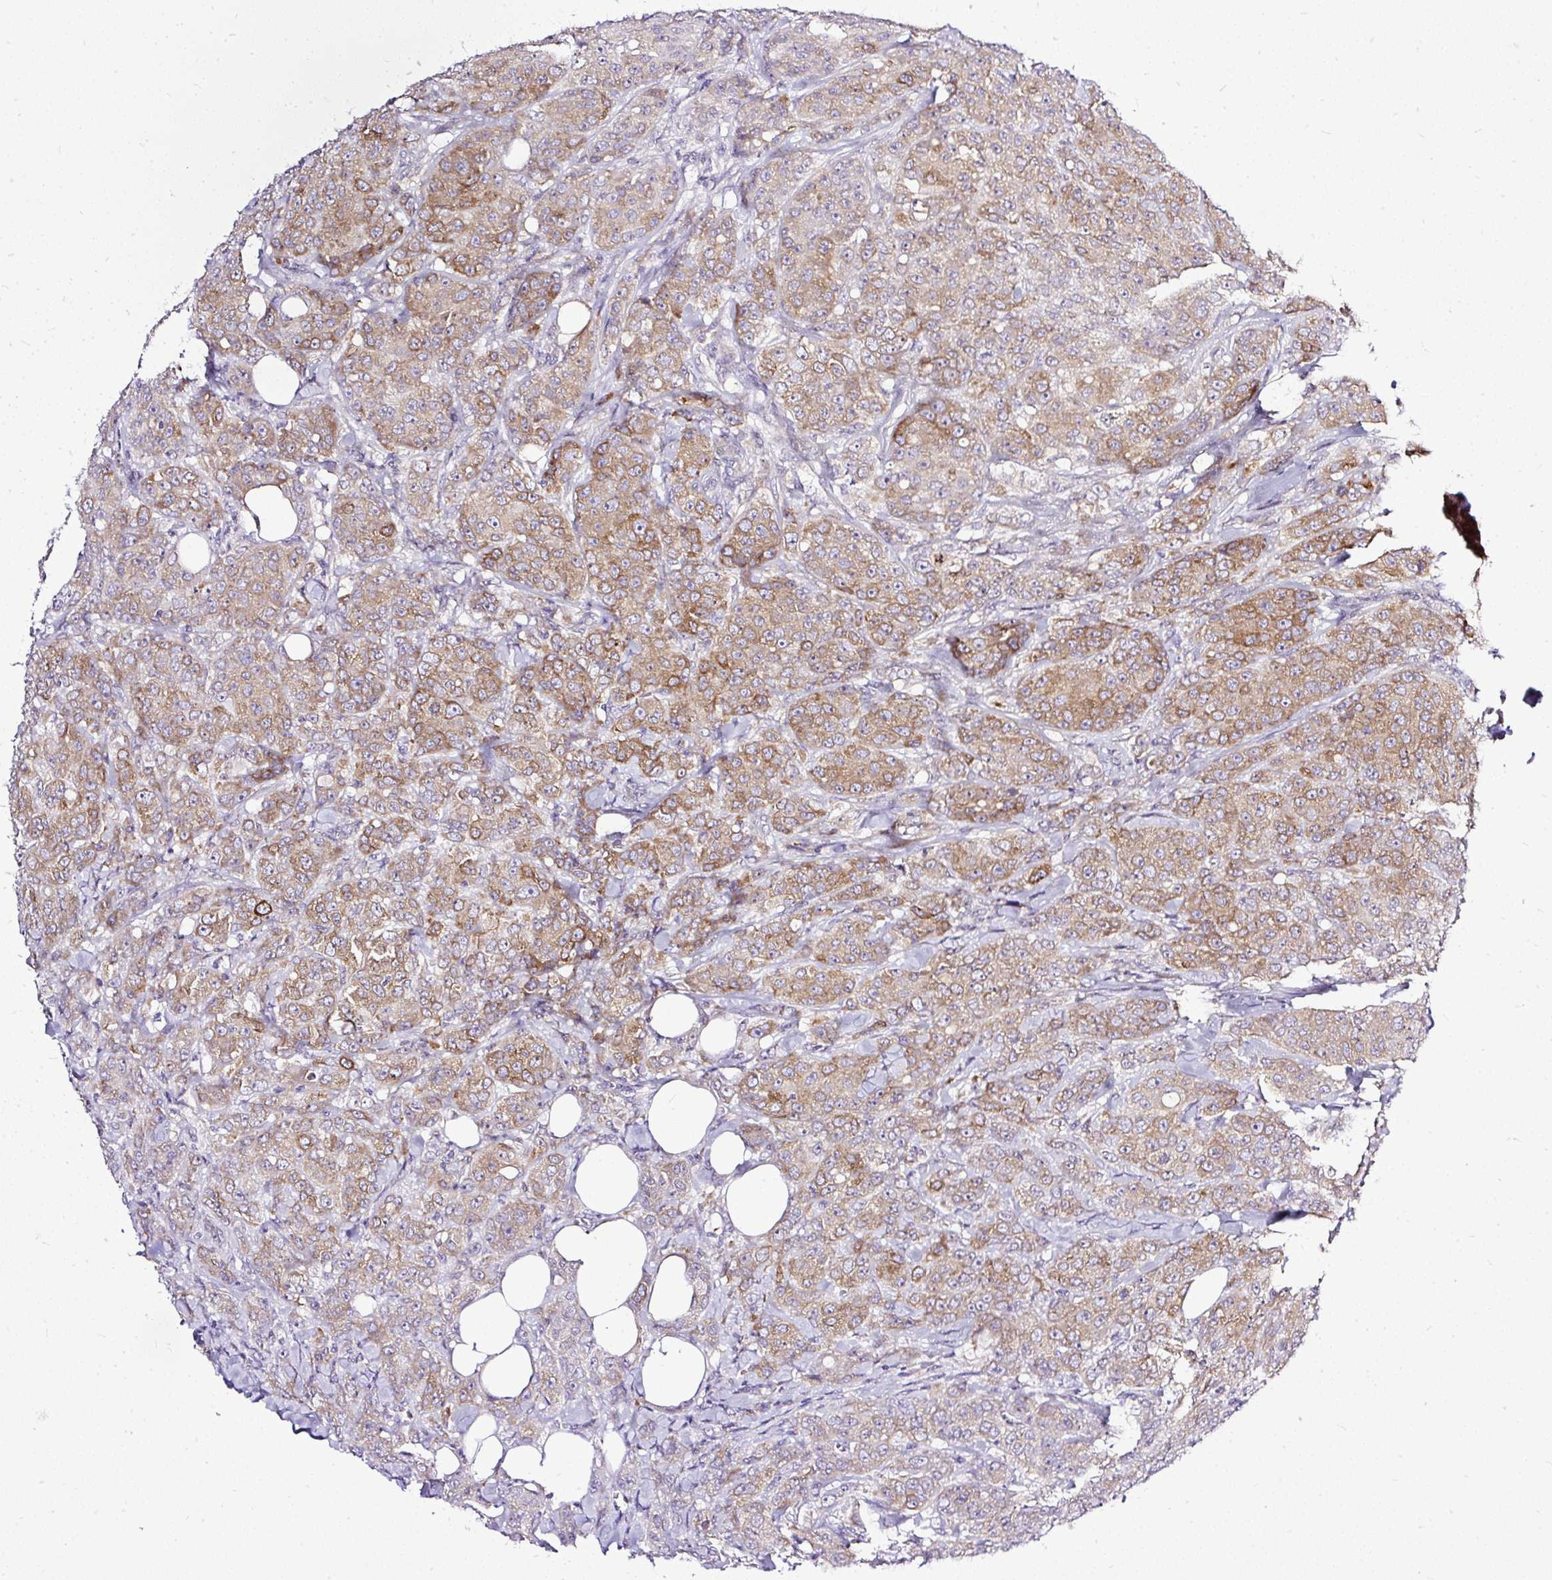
{"staining": {"intensity": "strong", "quantity": "25%-75%", "location": "cytoplasmic/membranous"}, "tissue": "breast cancer", "cell_type": "Tumor cells", "image_type": "cancer", "snomed": [{"axis": "morphology", "description": "Duct carcinoma"}, {"axis": "topography", "description": "Breast"}], "caption": "A brown stain highlights strong cytoplasmic/membranous staining of a protein in human invasive ductal carcinoma (breast) tumor cells.", "gene": "AMFR", "patient": {"sex": "female", "age": 43}}